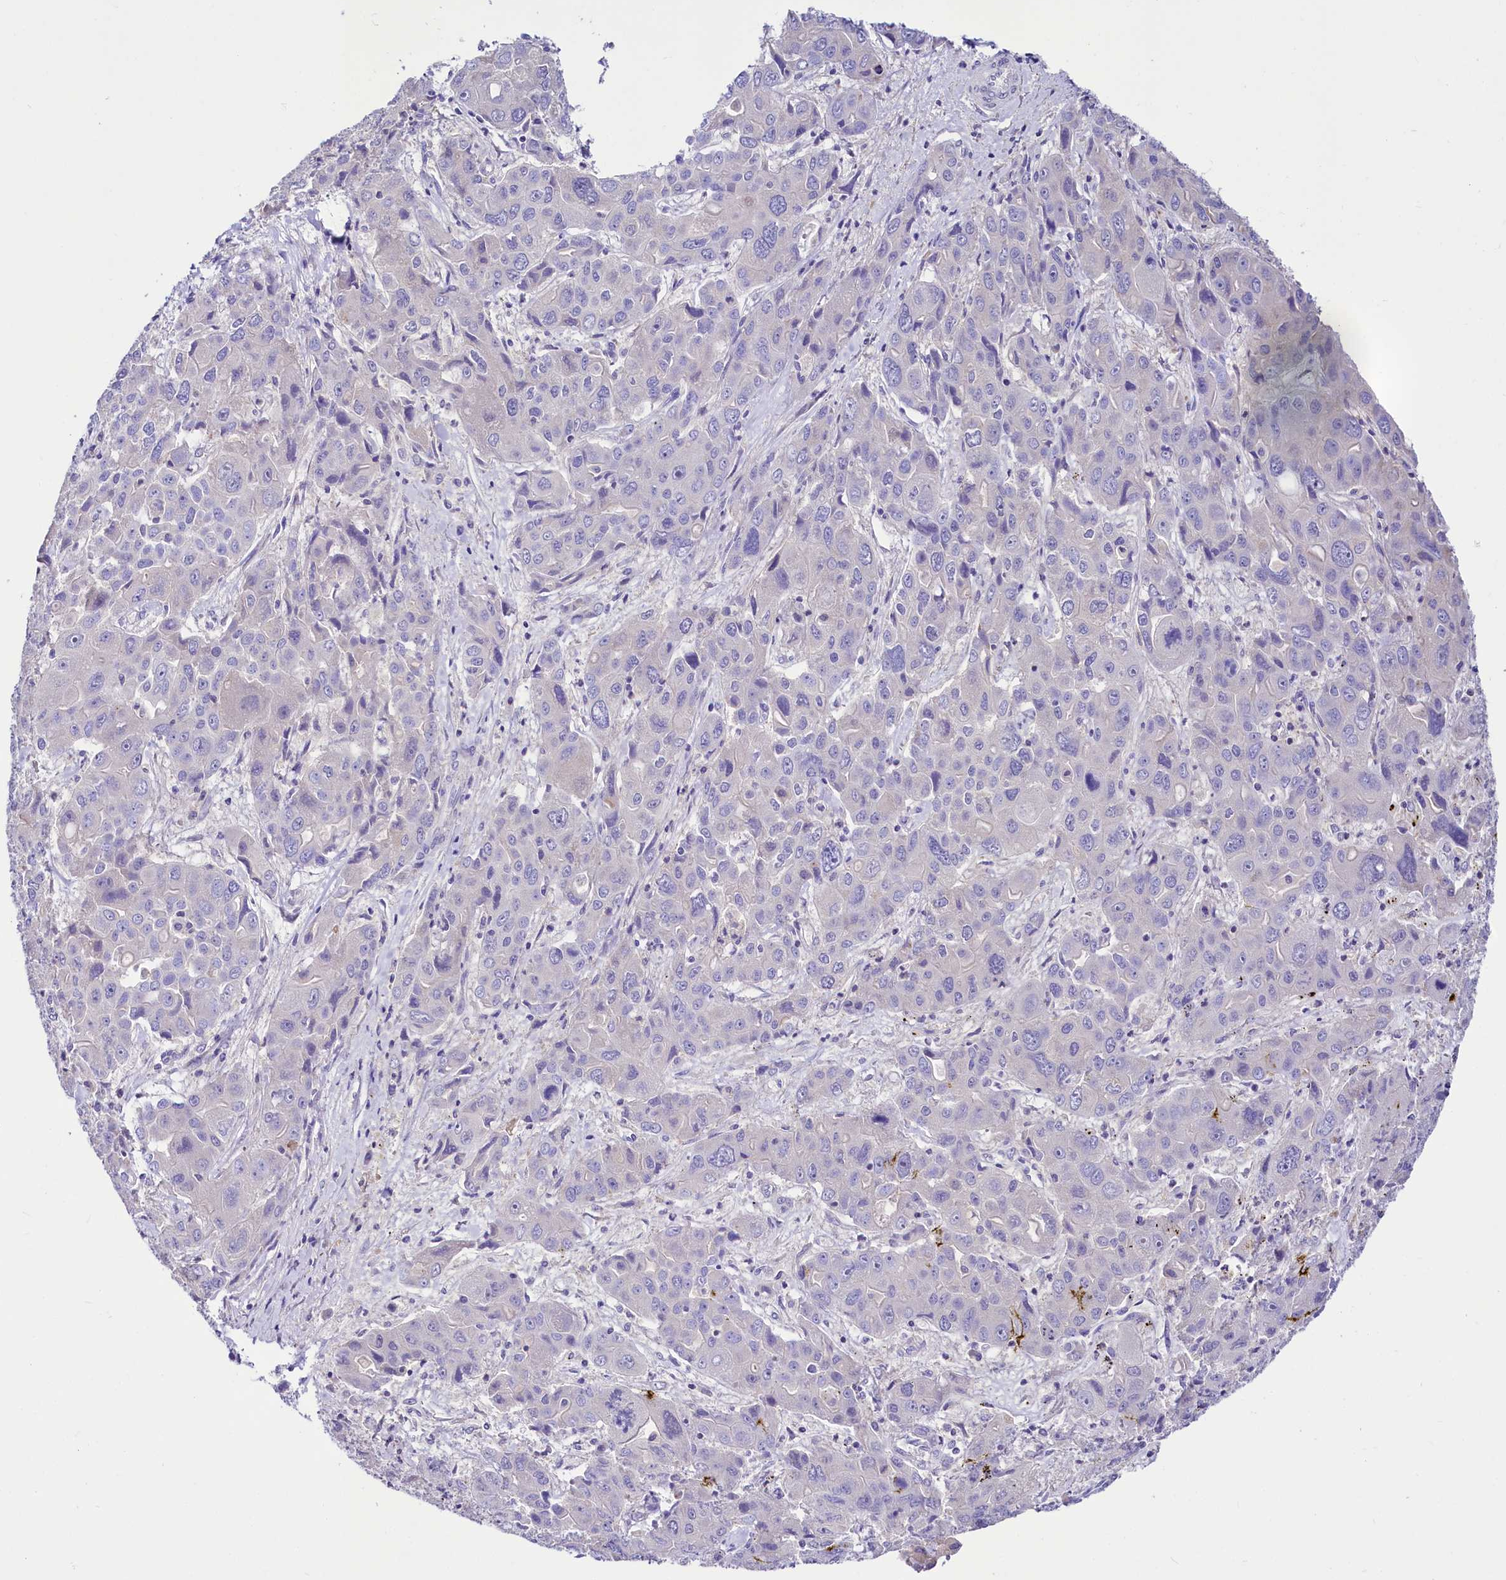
{"staining": {"intensity": "negative", "quantity": "none", "location": "none"}, "tissue": "liver cancer", "cell_type": "Tumor cells", "image_type": "cancer", "snomed": [{"axis": "morphology", "description": "Cholangiocarcinoma"}, {"axis": "topography", "description": "Liver"}], "caption": "A photomicrograph of human cholangiocarcinoma (liver) is negative for staining in tumor cells.", "gene": "ABHD5", "patient": {"sex": "male", "age": 67}}